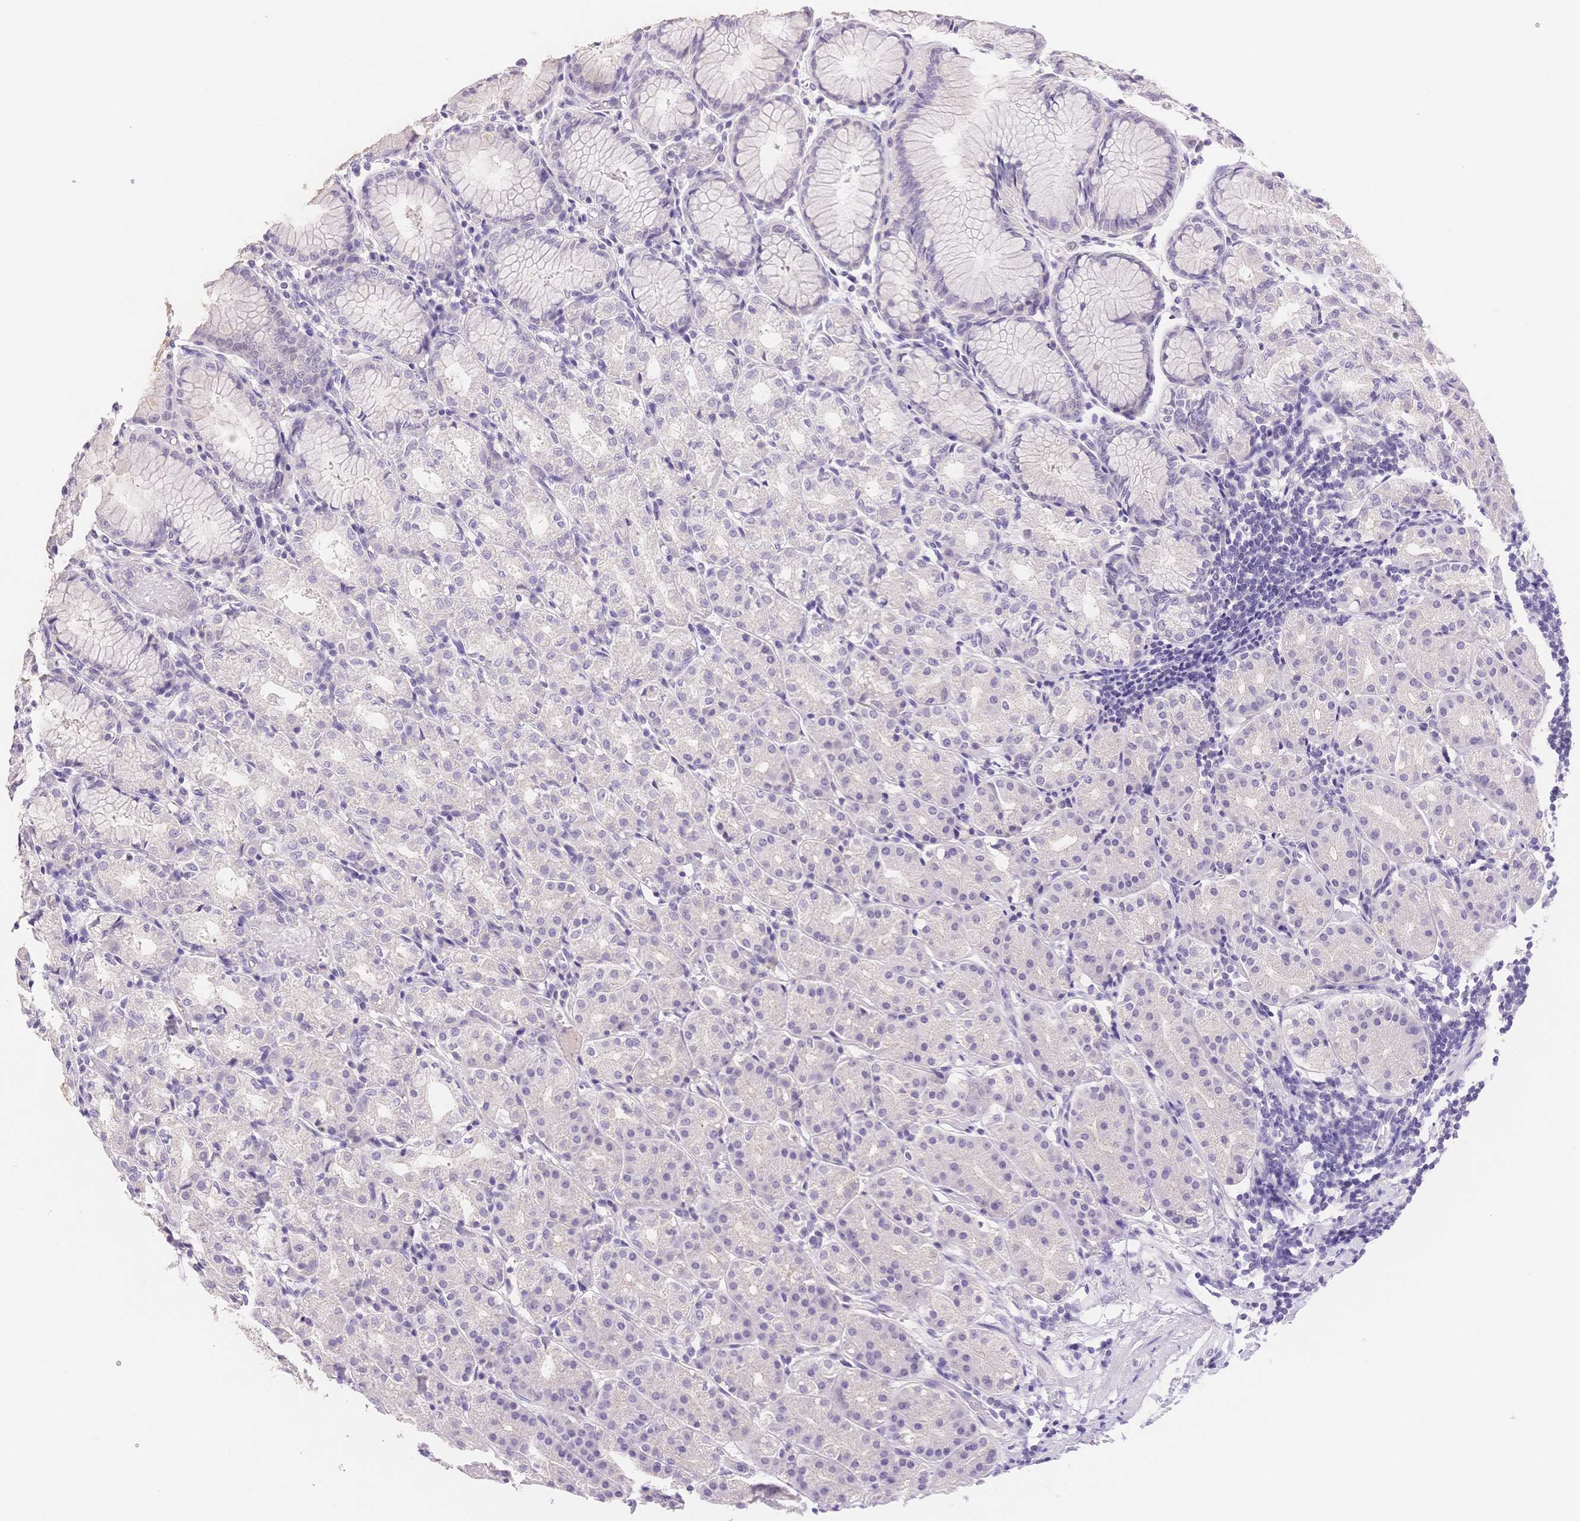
{"staining": {"intensity": "negative", "quantity": "none", "location": "none"}, "tissue": "stomach", "cell_type": "Glandular cells", "image_type": "normal", "snomed": [{"axis": "morphology", "description": "Normal tissue, NOS"}, {"axis": "topography", "description": "Stomach"}], "caption": "This is an IHC micrograph of unremarkable stomach. There is no expression in glandular cells.", "gene": "MYOM1", "patient": {"sex": "female", "age": 57}}